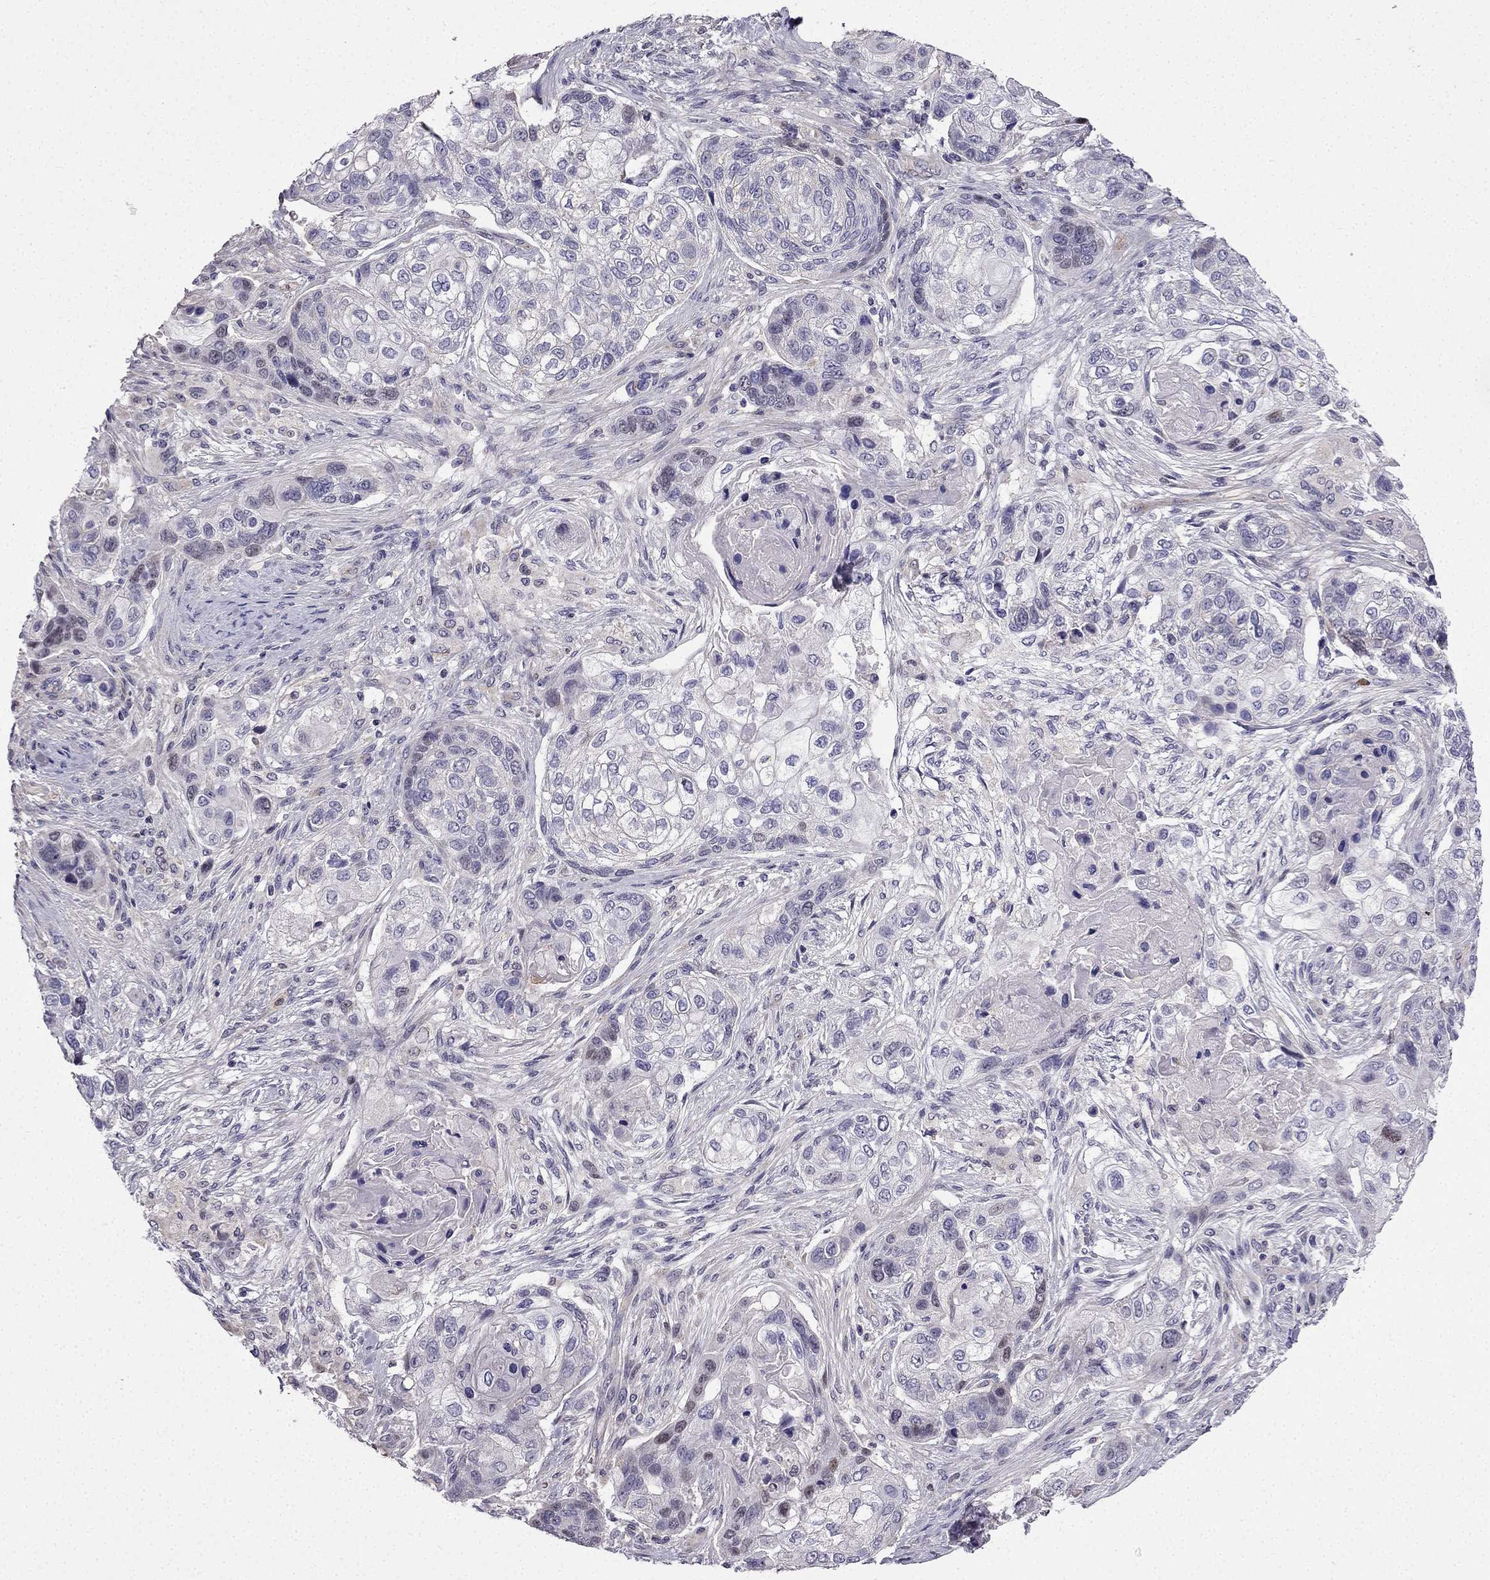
{"staining": {"intensity": "negative", "quantity": "none", "location": "none"}, "tissue": "lung cancer", "cell_type": "Tumor cells", "image_type": "cancer", "snomed": [{"axis": "morphology", "description": "Squamous cell carcinoma, NOS"}, {"axis": "topography", "description": "Lung"}], "caption": "IHC micrograph of human squamous cell carcinoma (lung) stained for a protein (brown), which displays no staining in tumor cells.", "gene": "SLC6A2", "patient": {"sex": "male", "age": 69}}